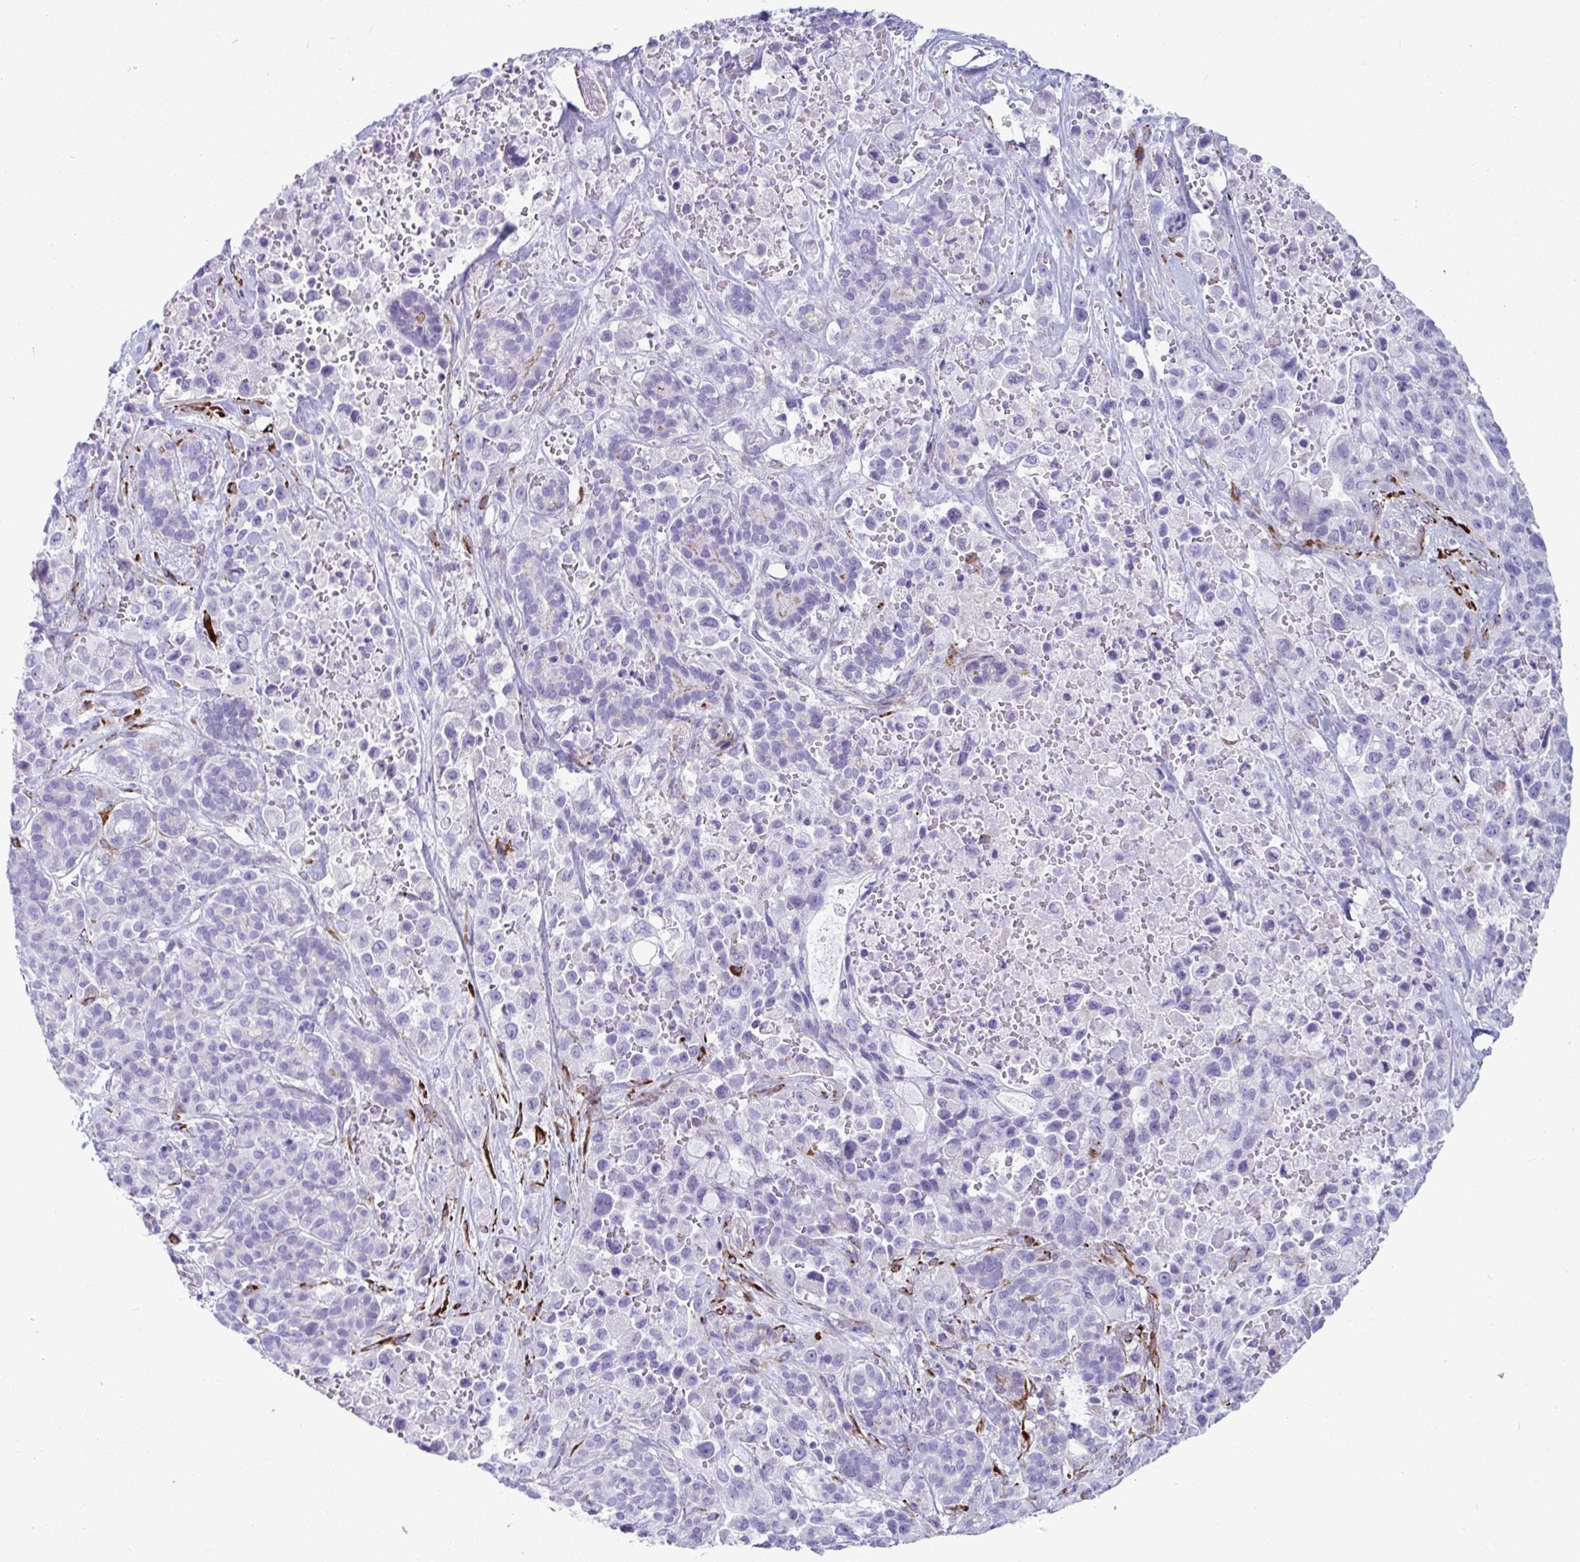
{"staining": {"intensity": "negative", "quantity": "none", "location": "none"}, "tissue": "pancreatic cancer", "cell_type": "Tumor cells", "image_type": "cancer", "snomed": [{"axis": "morphology", "description": "Adenocarcinoma, NOS"}, {"axis": "topography", "description": "Pancreas"}], "caption": "Pancreatic cancer (adenocarcinoma) was stained to show a protein in brown. There is no significant staining in tumor cells.", "gene": "GRXCR2", "patient": {"sex": "male", "age": 44}}